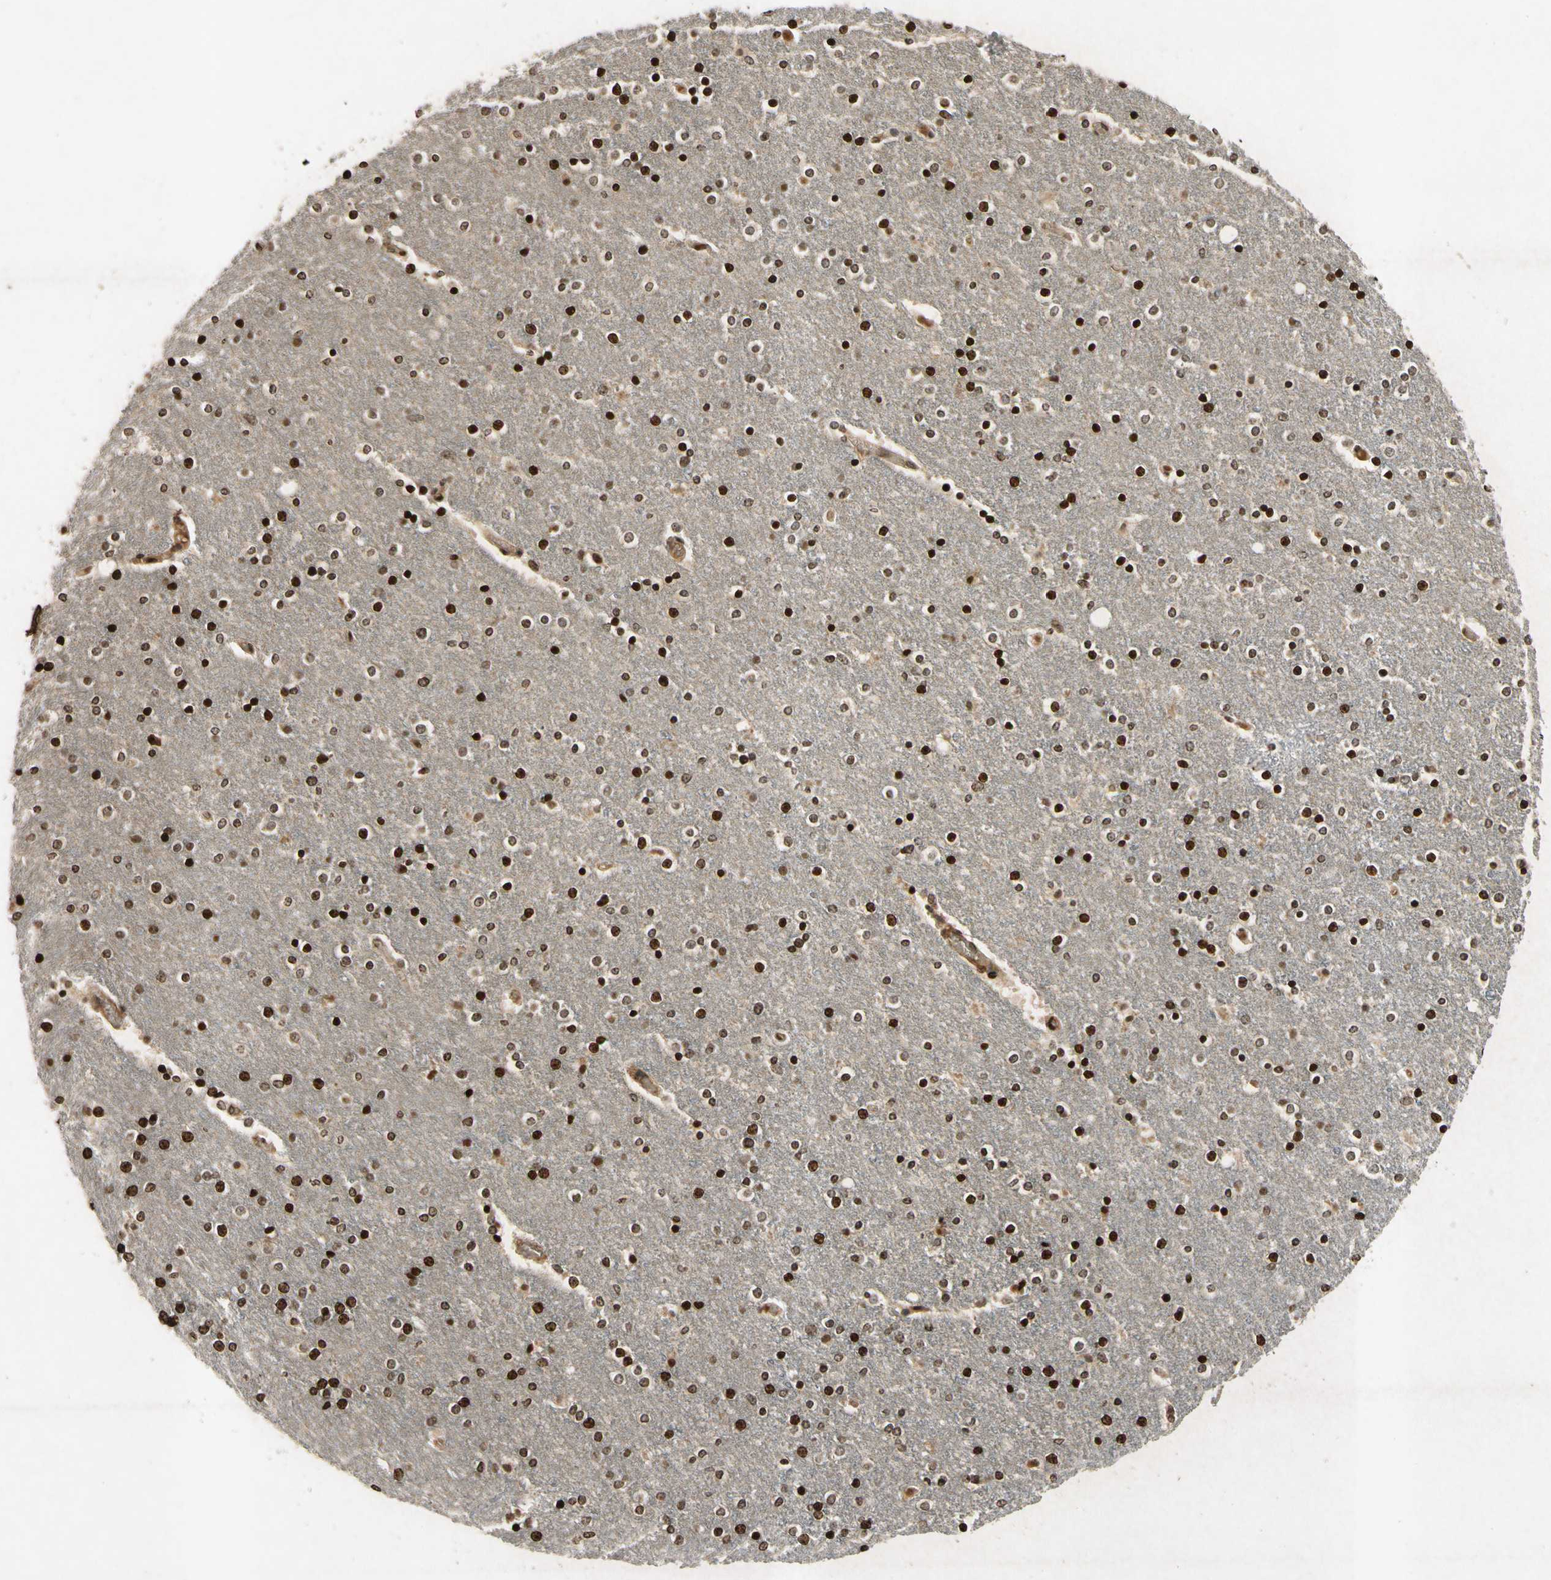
{"staining": {"intensity": "moderate", "quantity": ">75%", "location": "nuclear"}, "tissue": "caudate", "cell_type": "Glial cells", "image_type": "normal", "snomed": [{"axis": "morphology", "description": "Normal tissue, NOS"}, {"axis": "topography", "description": "Lateral ventricle wall"}], "caption": "Moderate nuclear staining is seen in approximately >75% of glial cells in benign caudate.", "gene": "HOXB3", "patient": {"sex": "female", "age": 54}}